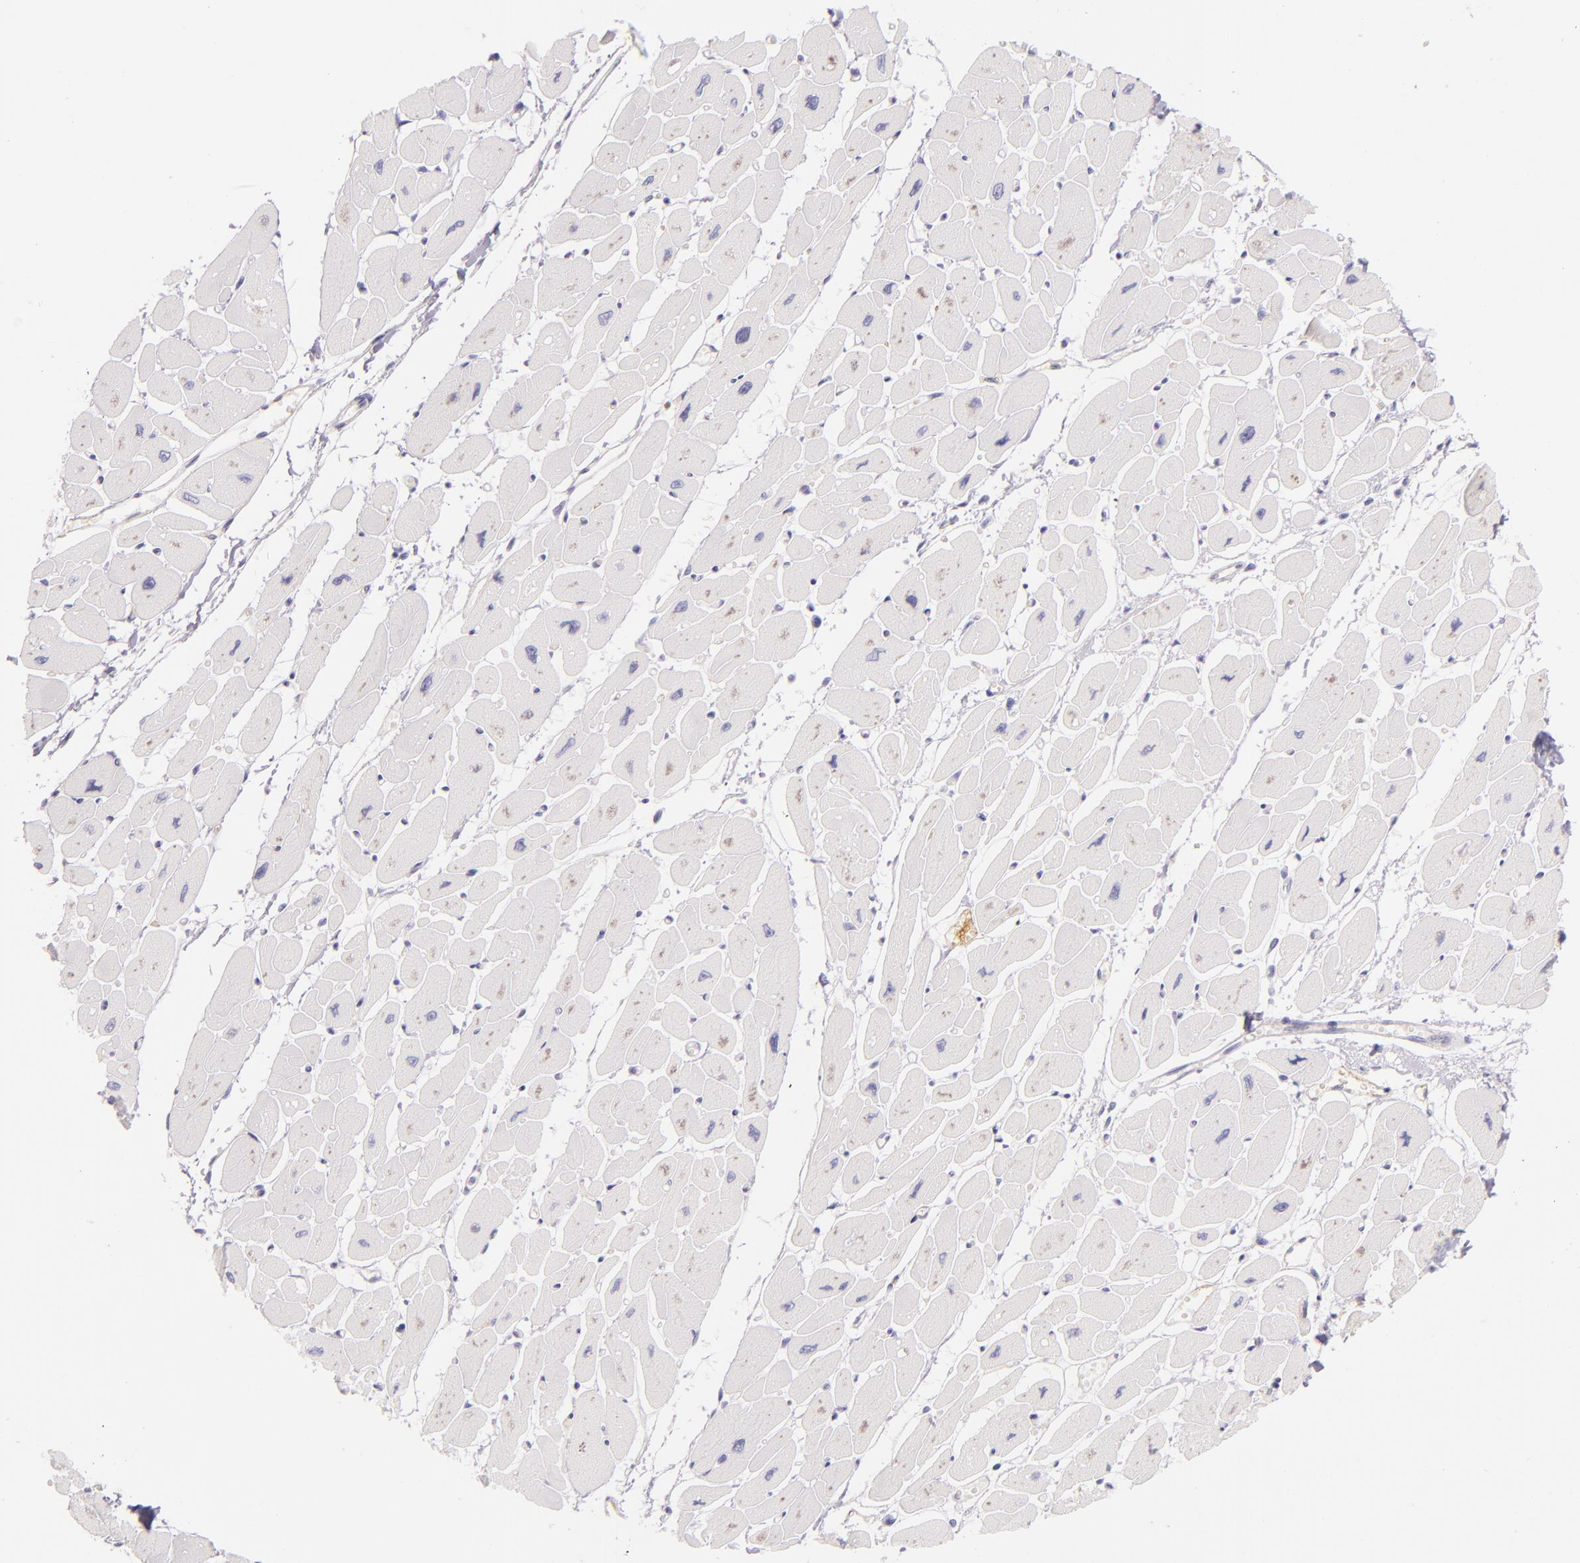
{"staining": {"intensity": "negative", "quantity": "none", "location": "none"}, "tissue": "heart muscle", "cell_type": "Cardiomyocytes", "image_type": "normal", "snomed": [{"axis": "morphology", "description": "Normal tissue, NOS"}, {"axis": "topography", "description": "Heart"}], "caption": "Histopathology image shows no significant protein staining in cardiomyocytes of normal heart muscle. (DAB (3,3'-diaminobenzidine) IHC, high magnification).", "gene": "ICAM1", "patient": {"sex": "female", "age": 54}}